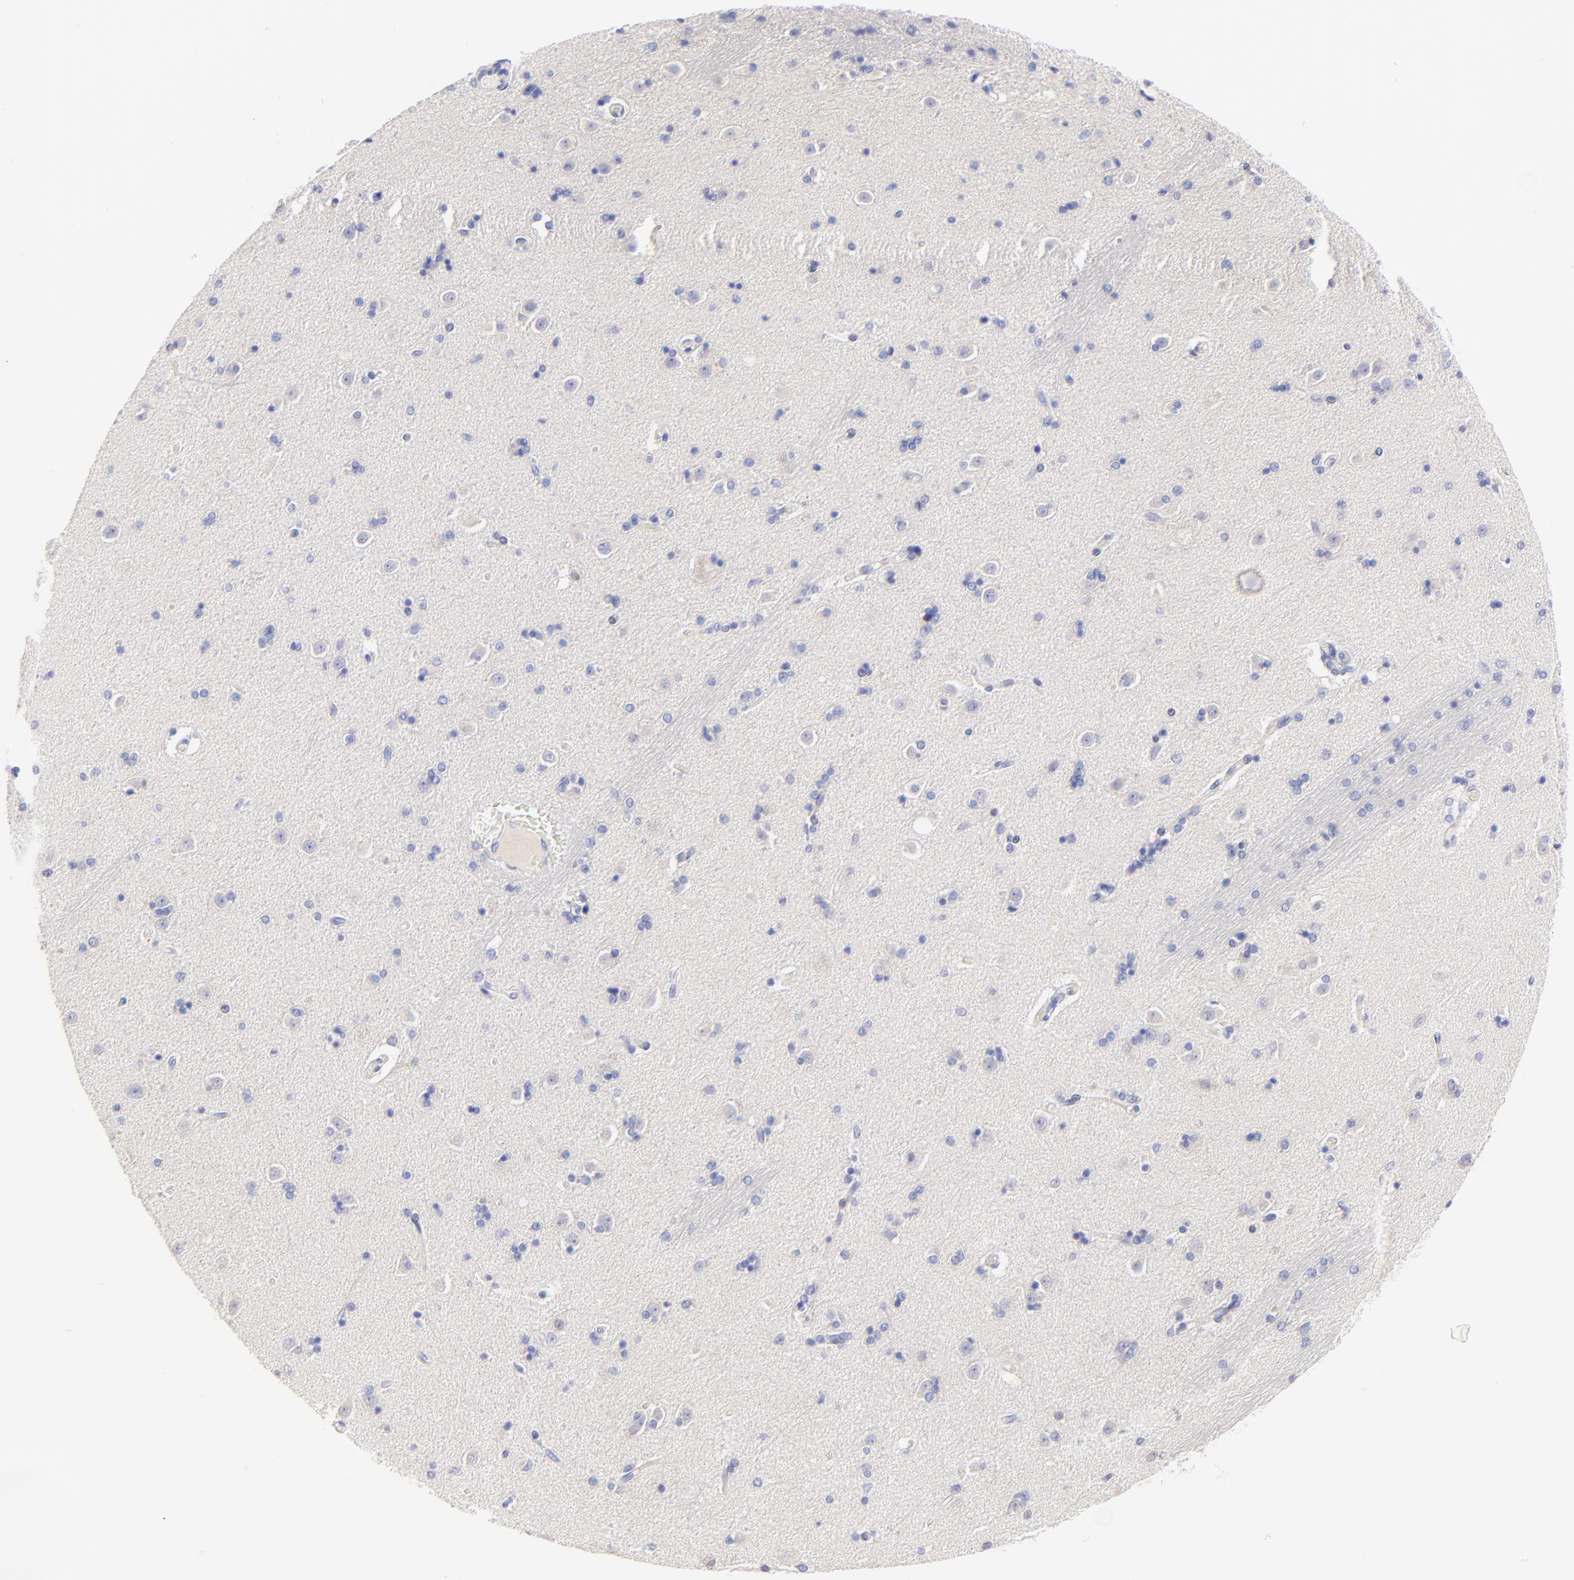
{"staining": {"intensity": "negative", "quantity": "none", "location": "none"}, "tissue": "caudate", "cell_type": "Glial cells", "image_type": "normal", "snomed": [{"axis": "morphology", "description": "Normal tissue, NOS"}, {"axis": "topography", "description": "Lateral ventricle wall"}], "caption": "Immunohistochemistry histopathology image of unremarkable caudate: human caudate stained with DAB (3,3'-diaminobenzidine) reveals no significant protein staining in glial cells.", "gene": "EBP", "patient": {"sex": "female", "age": 54}}